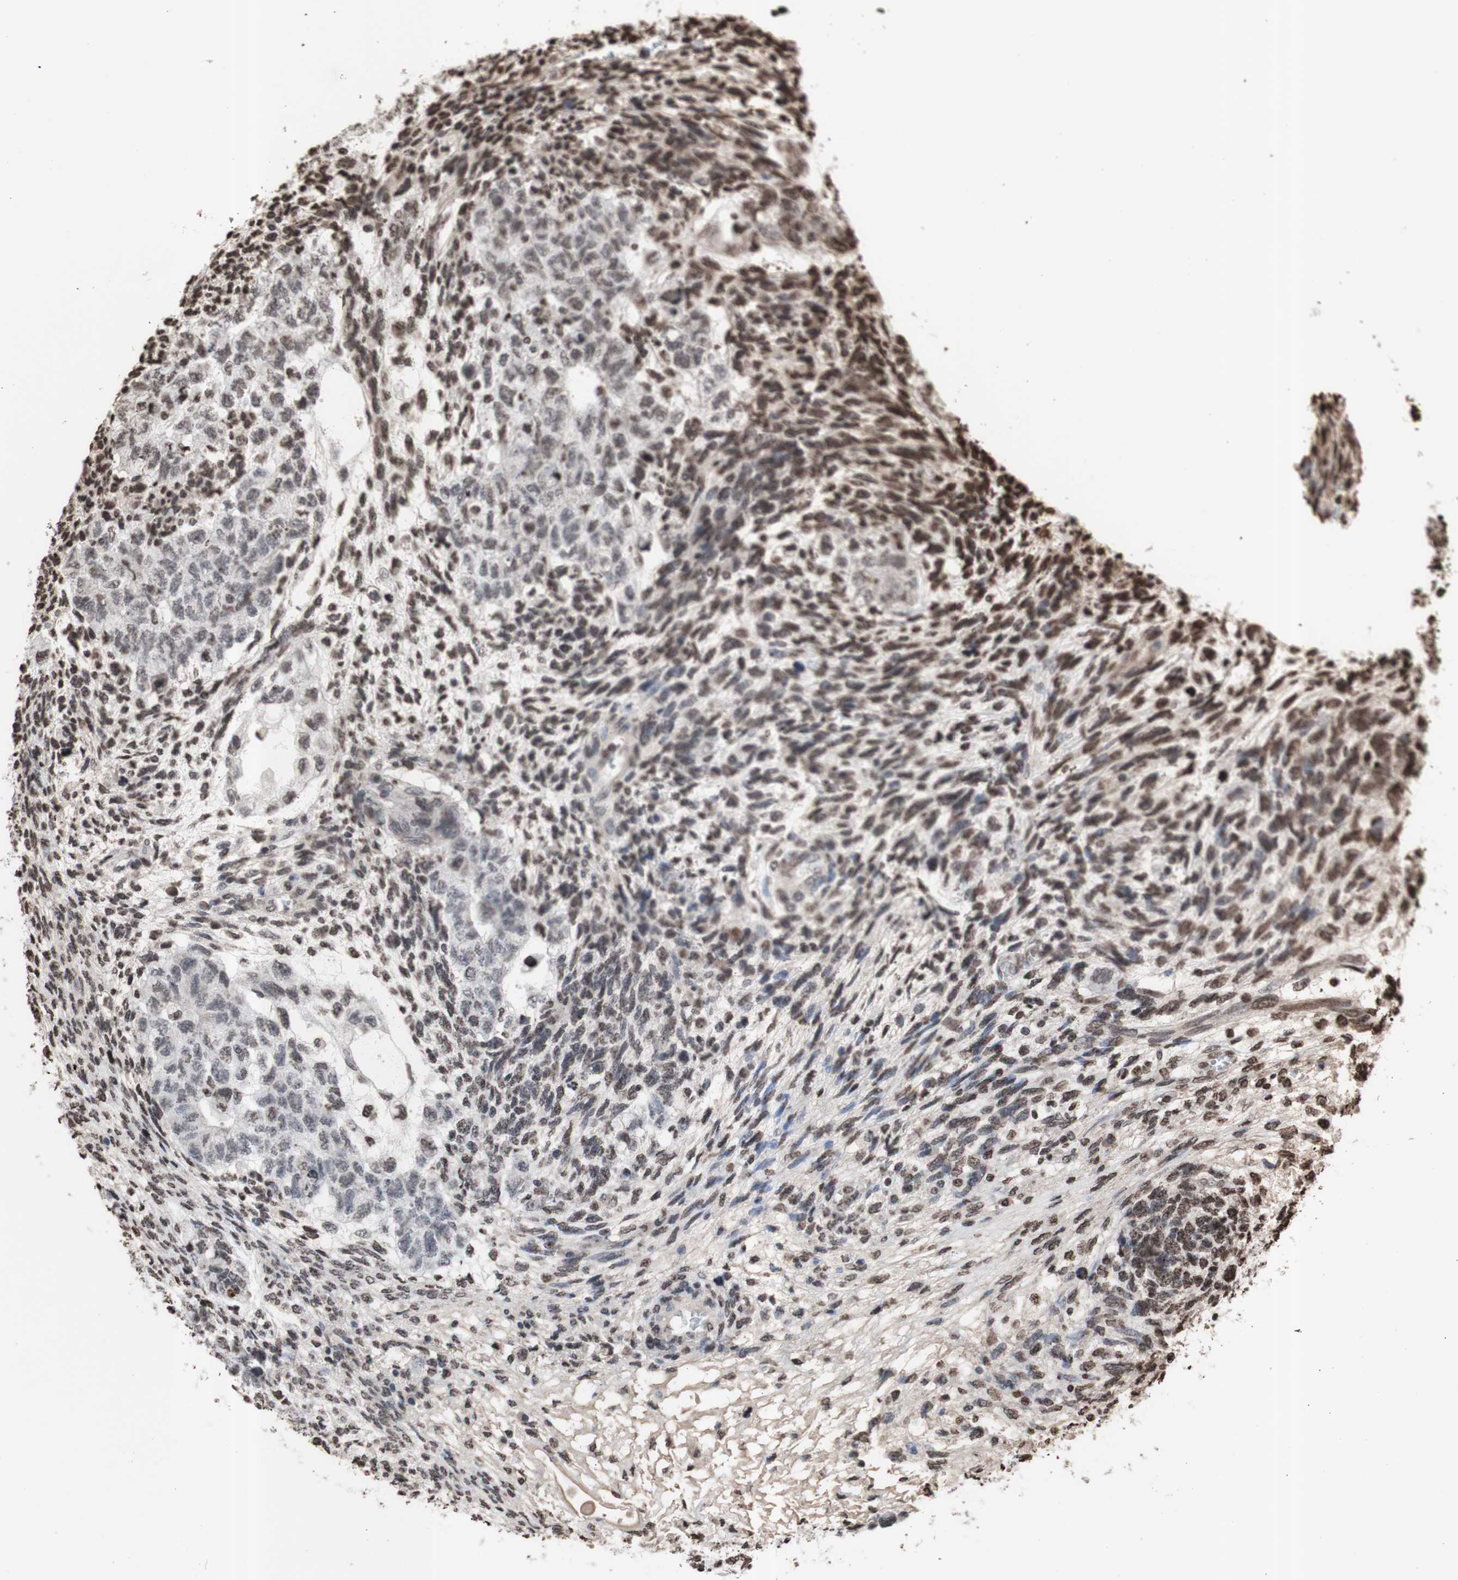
{"staining": {"intensity": "weak", "quantity": "<25%", "location": "nuclear"}, "tissue": "testis cancer", "cell_type": "Tumor cells", "image_type": "cancer", "snomed": [{"axis": "morphology", "description": "Normal tissue, NOS"}, {"axis": "morphology", "description": "Carcinoma, Embryonal, NOS"}, {"axis": "topography", "description": "Testis"}], "caption": "There is no significant positivity in tumor cells of testis cancer.", "gene": "SNAI2", "patient": {"sex": "male", "age": 36}}